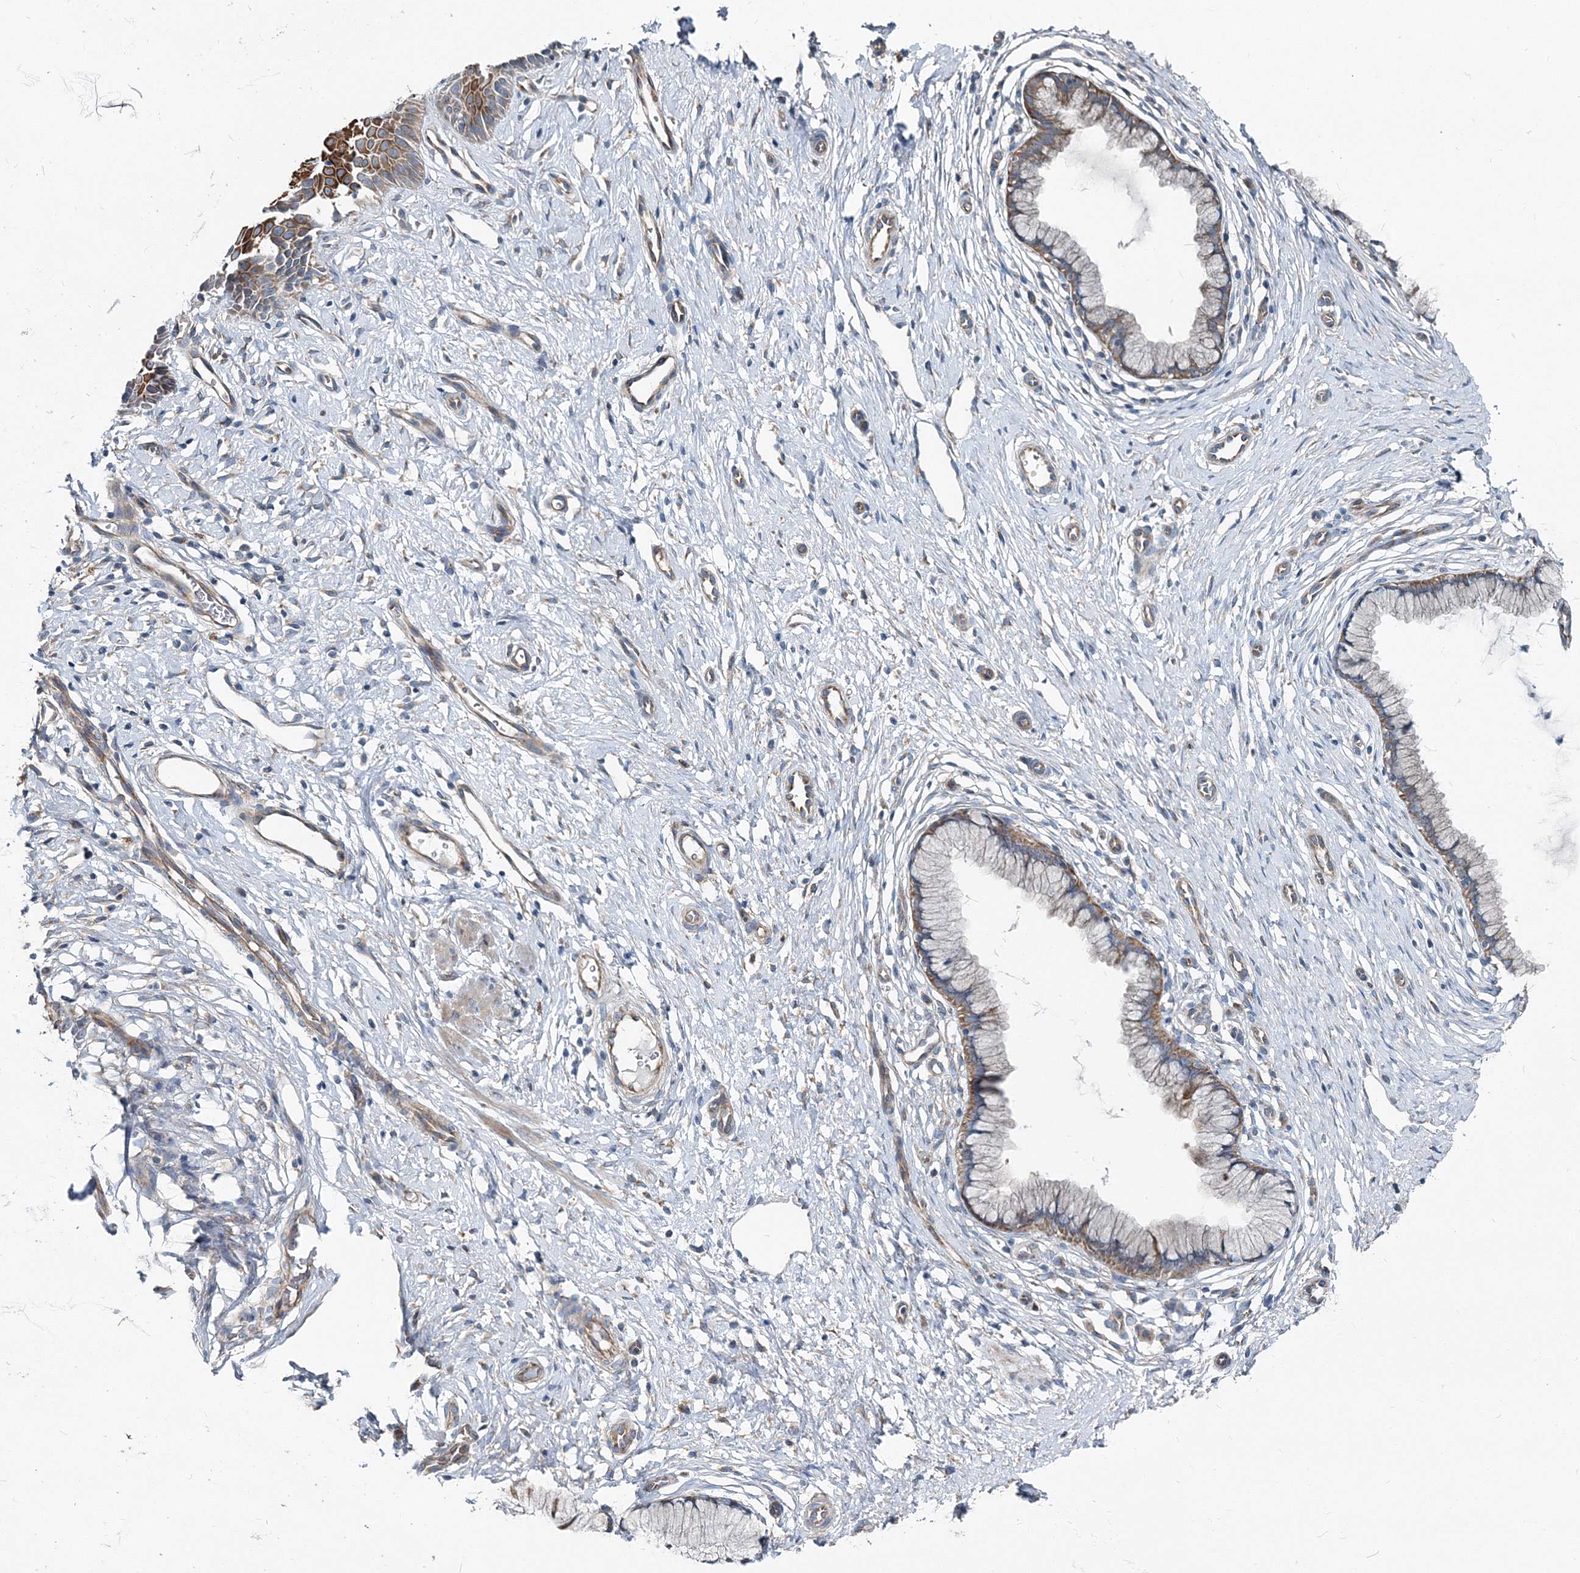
{"staining": {"intensity": "moderate", "quantity": "25%-75%", "location": "cytoplasmic/membranous"}, "tissue": "cervix", "cell_type": "Glandular cells", "image_type": "normal", "snomed": [{"axis": "morphology", "description": "Normal tissue, NOS"}, {"axis": "topography", "description": "Cervix"}], "caption": "This is a photomicrograph of immunohistochemistry (IHC) staining of unremarkable cervix, which shows moderate staining in the cytoplasmic/membranous of glandular cells.", "gene": "MPHOSPH9", "patient": {"sex": "female", "age": 36}}